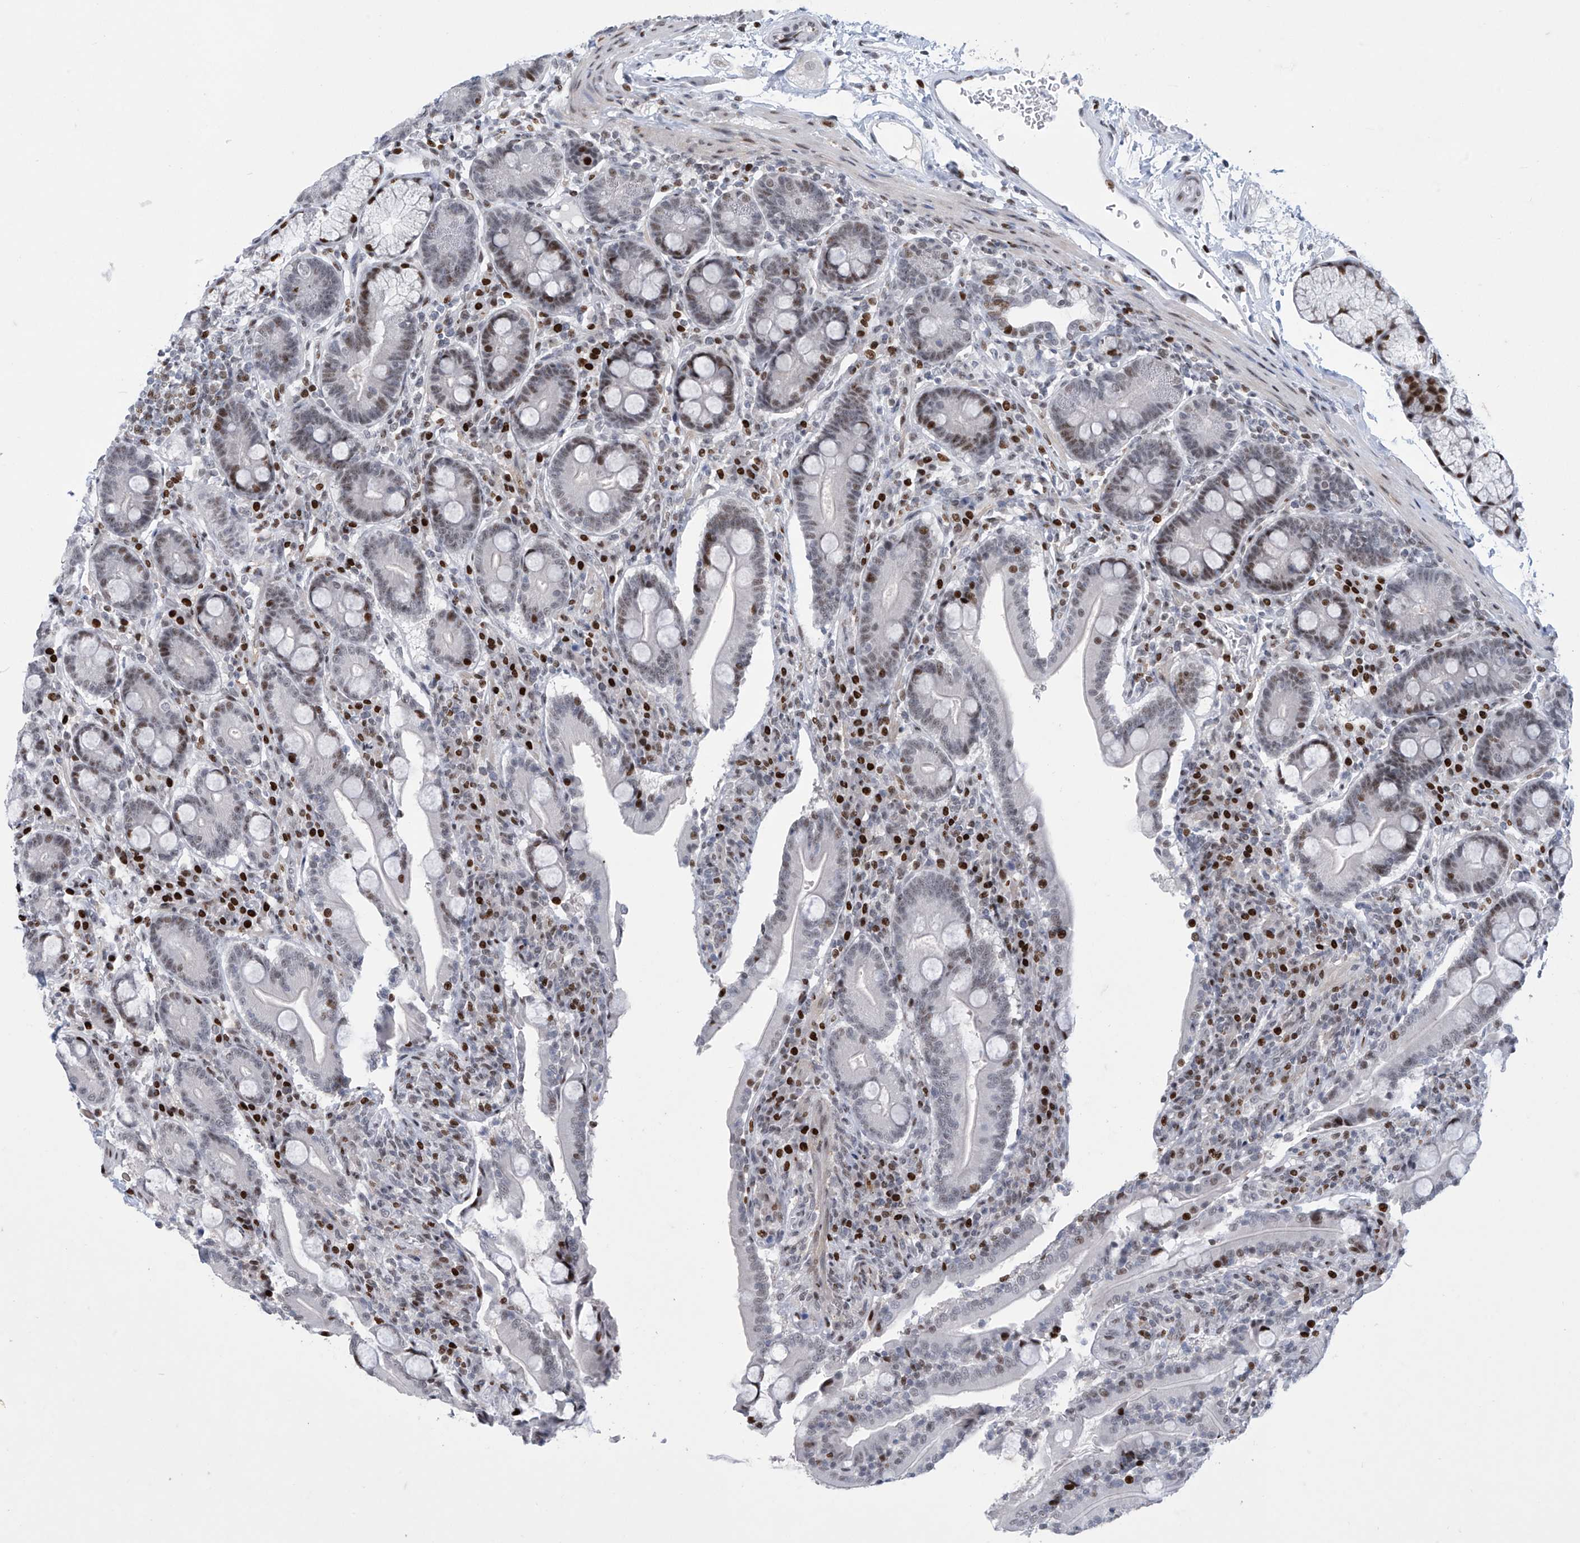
{"staining": {"intensity": "moderate", "quantity": "25%-75%", "location": "nuclear"}, "tissue": "duodenum", "cell_type": "Glandular cells", "image_type": "normal", "snomed": [{"axis": "morphology", "description": "Normal tissue, NOS"}, {"axis": "topography", "description": "Duodenum"}], "caption": "A micrograph of duodenum stained for a protein shows moderate nuclear brown staining in glandular cells. Nuclei are stained in blue.", "gene": "RFX7", "patient": {"sex": "male", "age": 35}}